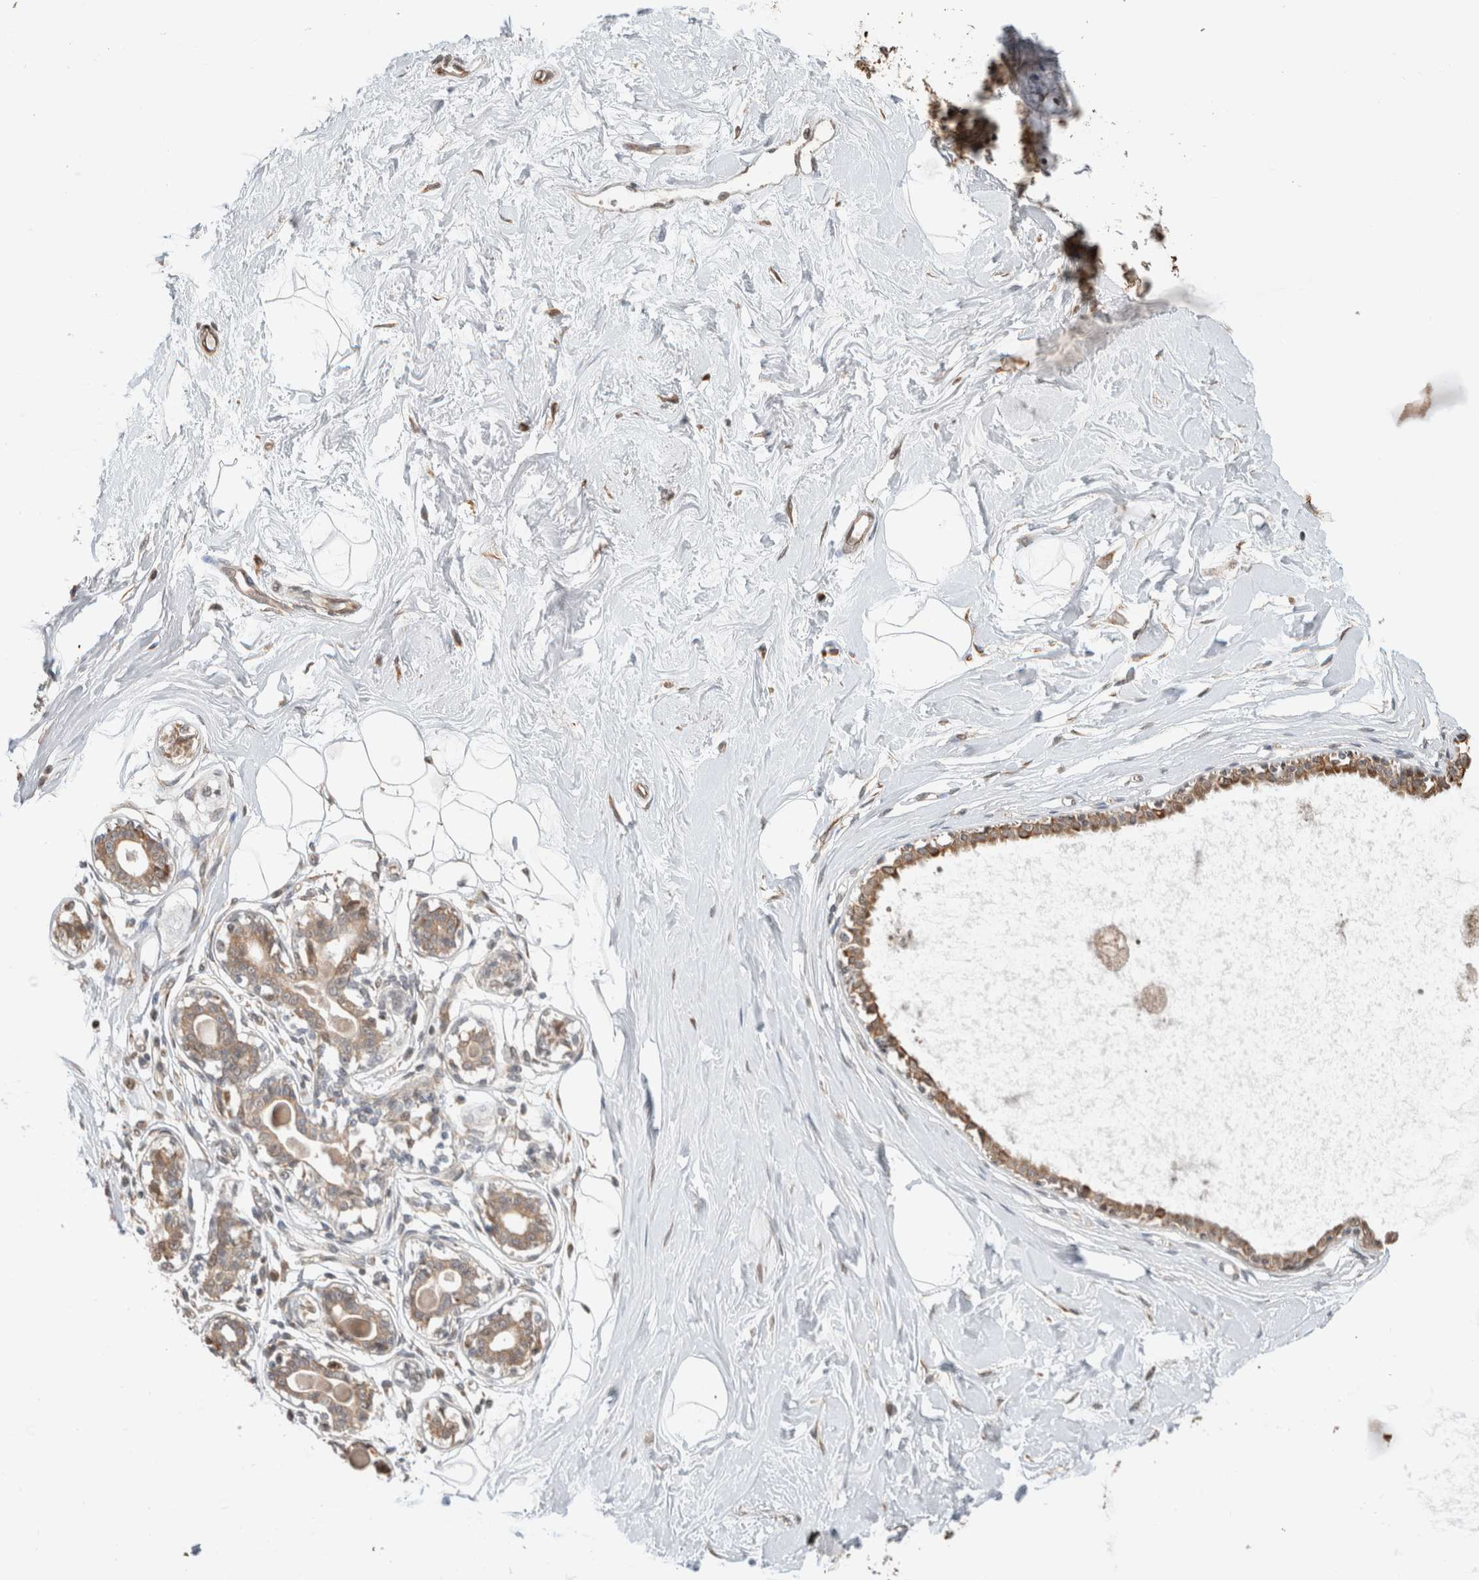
{"staining": {"intensity": "negative", "quantity": "none", "location": "none"}, "tissue": "breast", "cell_type": "Adipocytes", "image_type": "normal", "snomed": [{"axis": "morphology", "description": "Normal tissue, NOS"}, {"axis": "topography", "description": "Breast"}], "caption": "This is a histopathology image of IHC staining of benign breast, which shows no positivity in adipocytes. (DAB (3,3'-diaminobenzidine) IHC, high magnification).", "gene": "GINS4", "patient": {"sex": "female", "age": 45}}